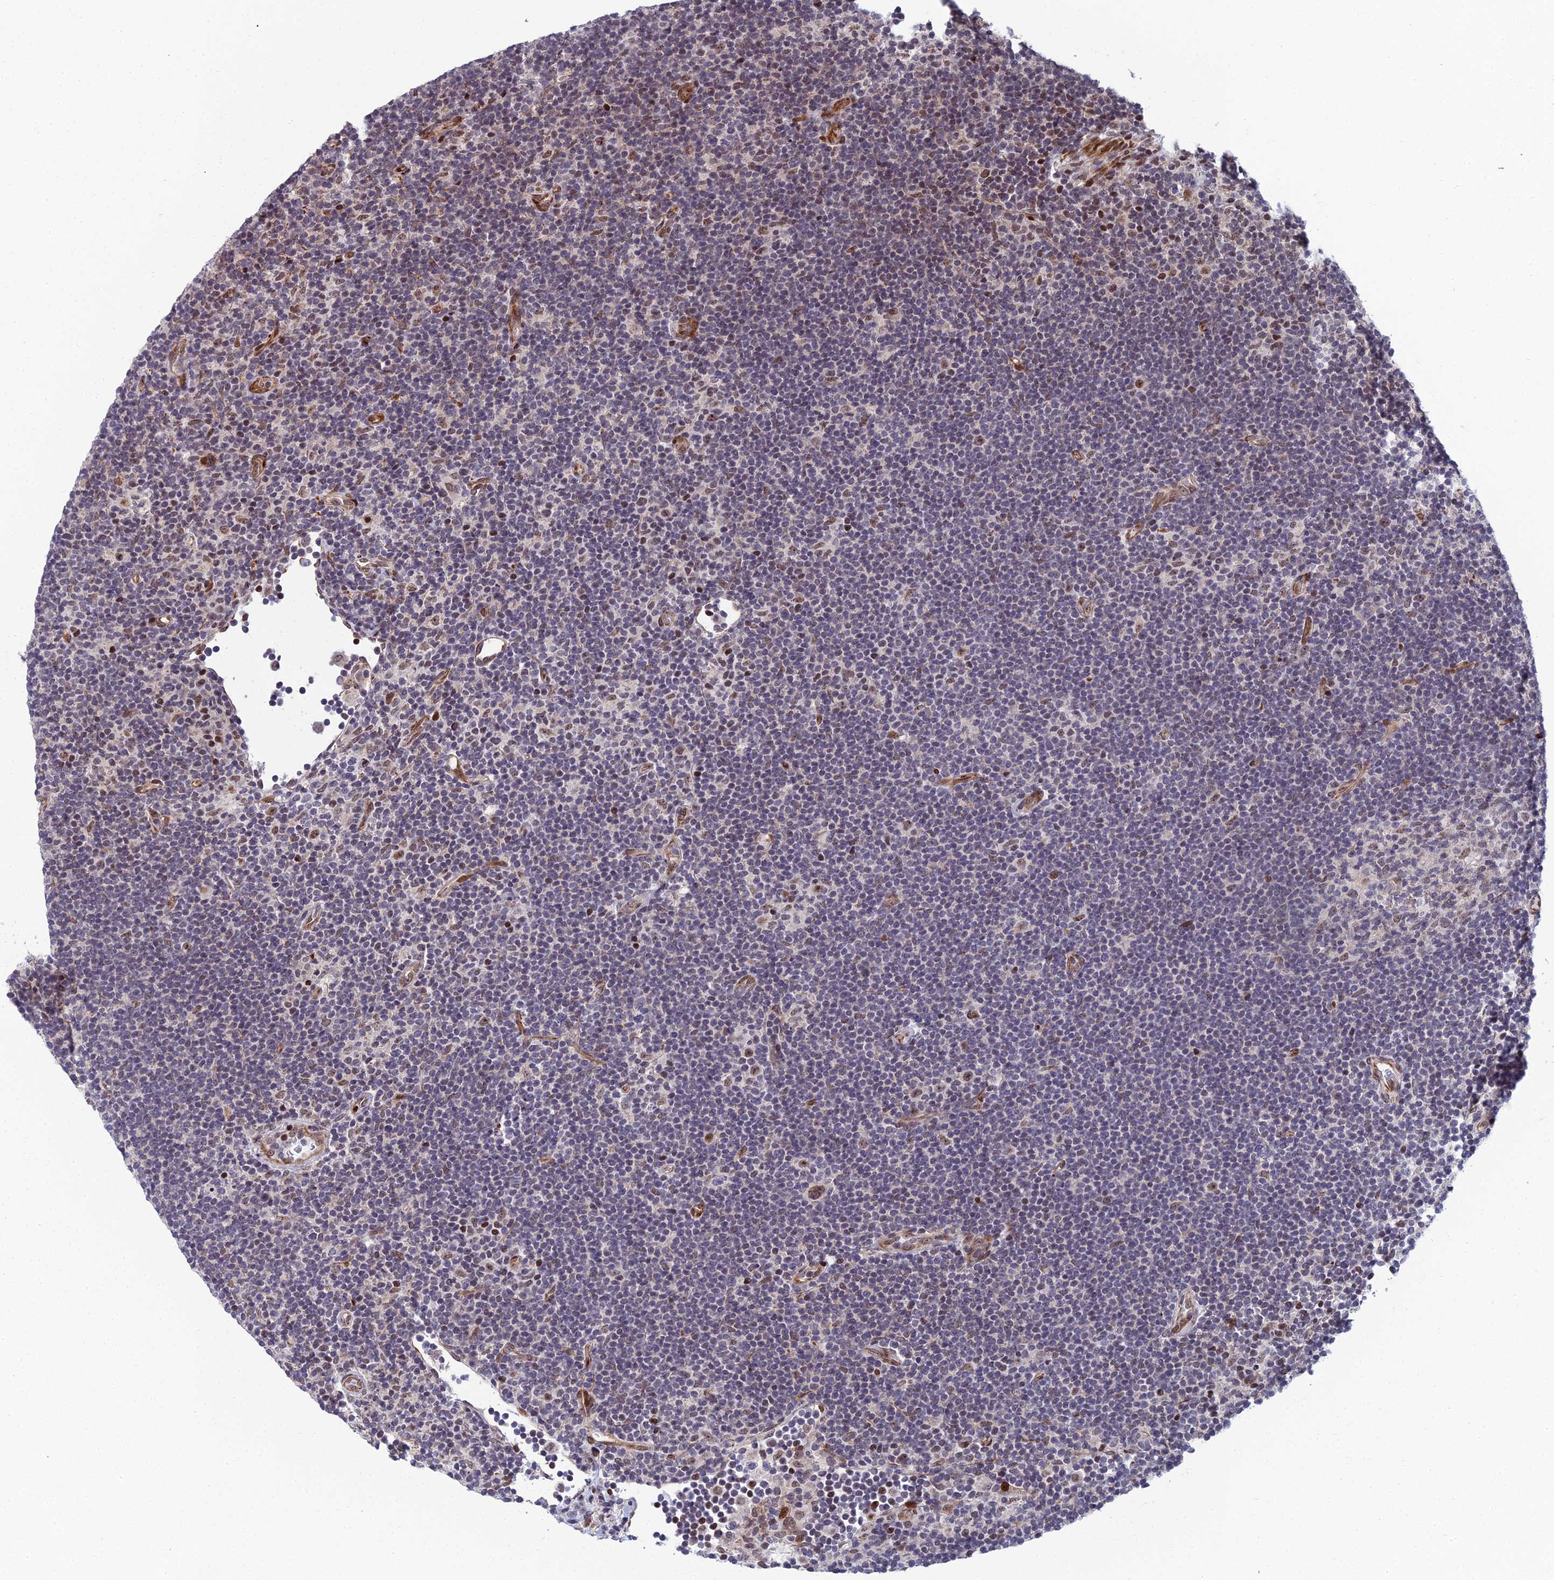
{"staining": {"intensity": "moderate", "quantity": ">75%", "location": "nuclear"}, "tissue": "lymphoma", "cell_type": "Tumor cells", "image_type": "cancer", "snomed": [{"axis": "morphology", "description": "Hodgkin's disease, NOS"}, {"axis": "topography", "description": "Lymph node"}], "caption": "Immunohistochemical staining of human lymphoma reveals medium levels of moderate nuclear protein staining in approximately >75% of tumor cells.", "gene": "ZNF668", "patient": {"sex": "female", "age": 57}}